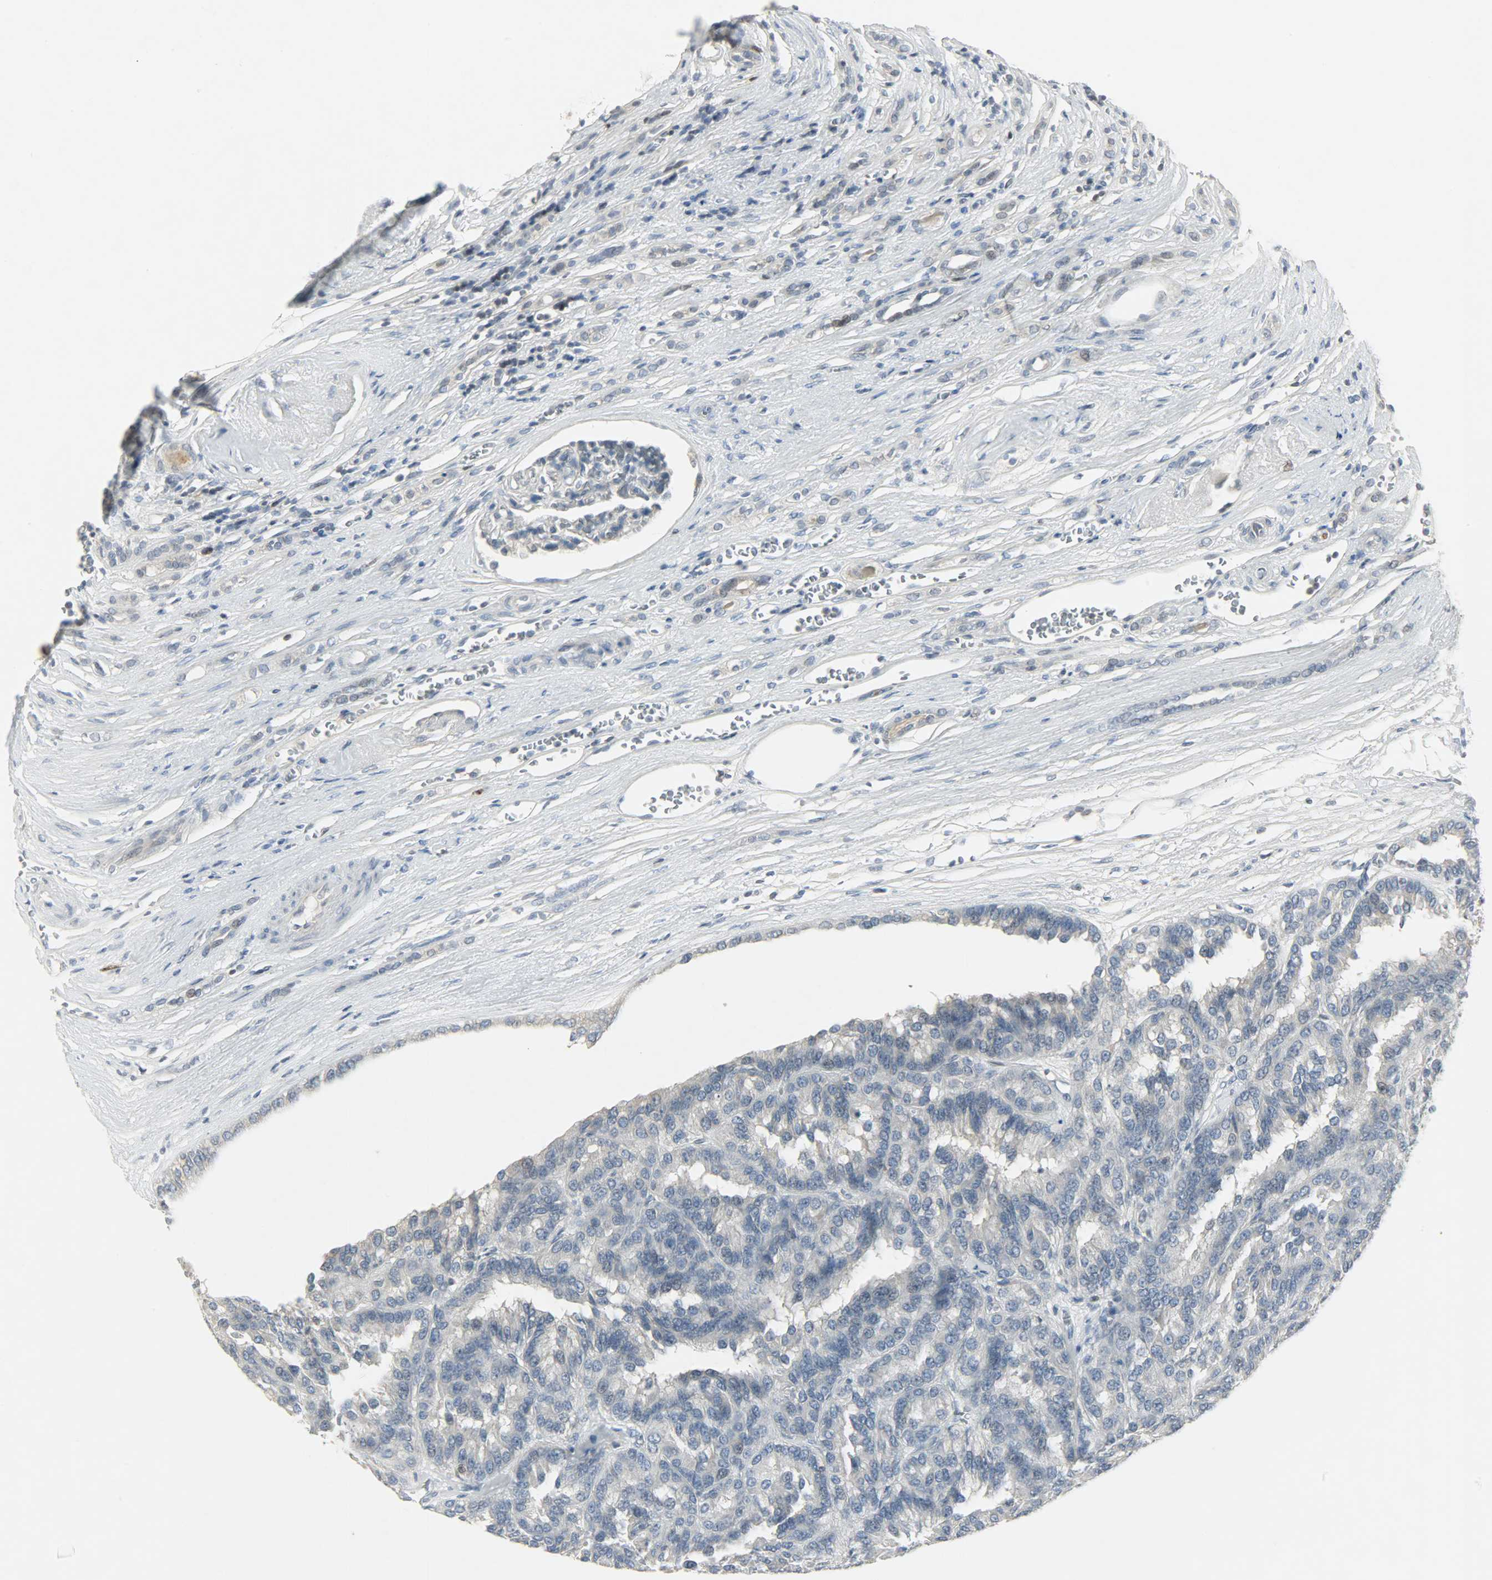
{"staining": {"intensity": "negative", "quantity": "none", "location": "none"}, "tissue": "renal cancer", "cell_type": "Tumor cells", "image_type": "cancer", "snomed": [{"axis": "morphology", "description": "Adenocarcinoma, NOS"}, {"axis": "topography", "description": "Kidney"}], "caption": "Tumor cells show no significant expression in adenocarcinoma (renal).", "gene": "CAMK4", "patient": {"sex": "male", "age": 46}}